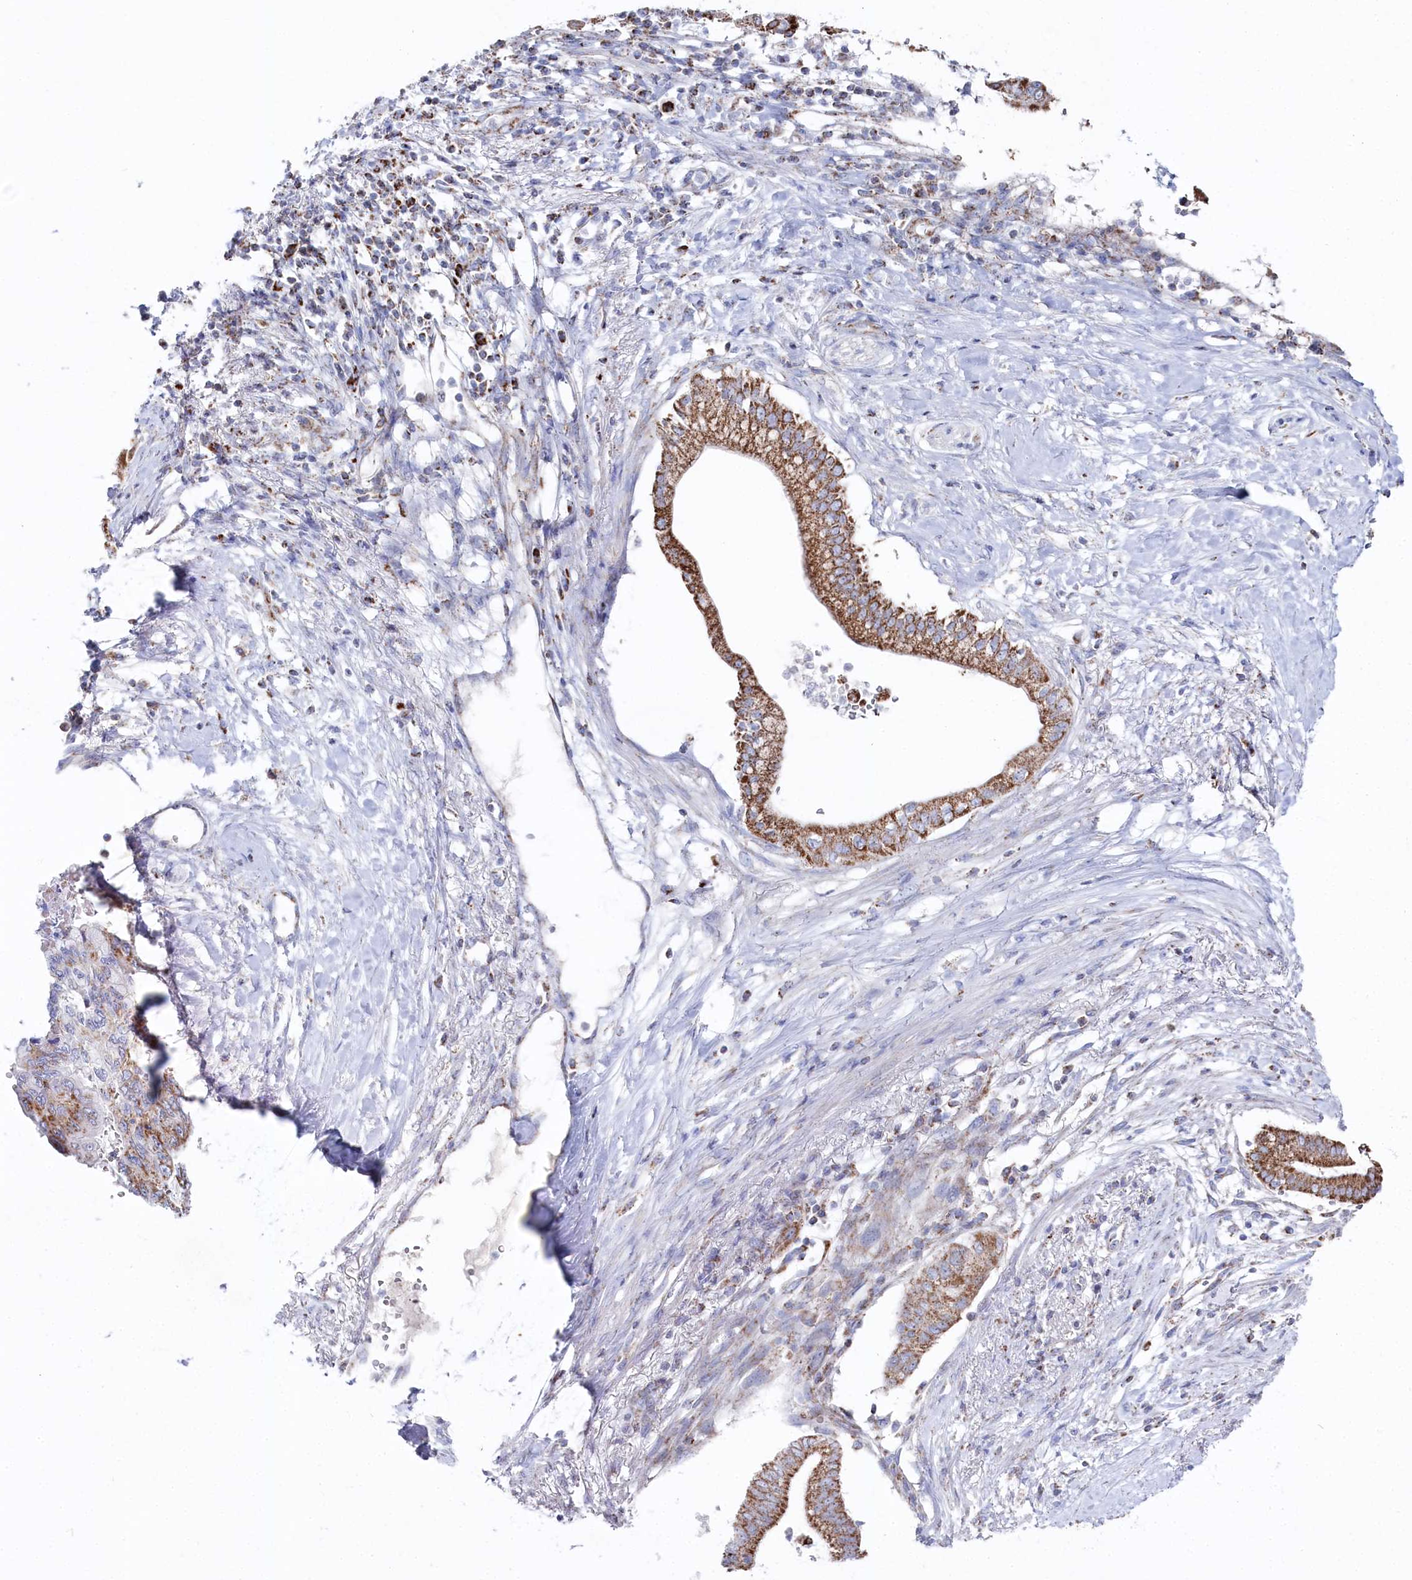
{"staining": {"intensity": "moderate", "quantity": ">75%", "location": "cytoplasmic/membranous"}, "tissue": "pancreatic cancer", "cell_type": "Tumor cells", "image_type": "cancer", "snomed": [{"axis": "morphology", "description": "Adenocarcinoma, NOS"}, {"axis": "topography", "description": "Pancreas"}], "caption": "Immunohistochemical staining of human pancreatic adenocarcinoma displays medium levels of moderate cytoplasmic/membranous protein positivity in approximately >75% of tumor cells.", "gene": "GLS2", "patient": {"sex": "male", "age": 68}}